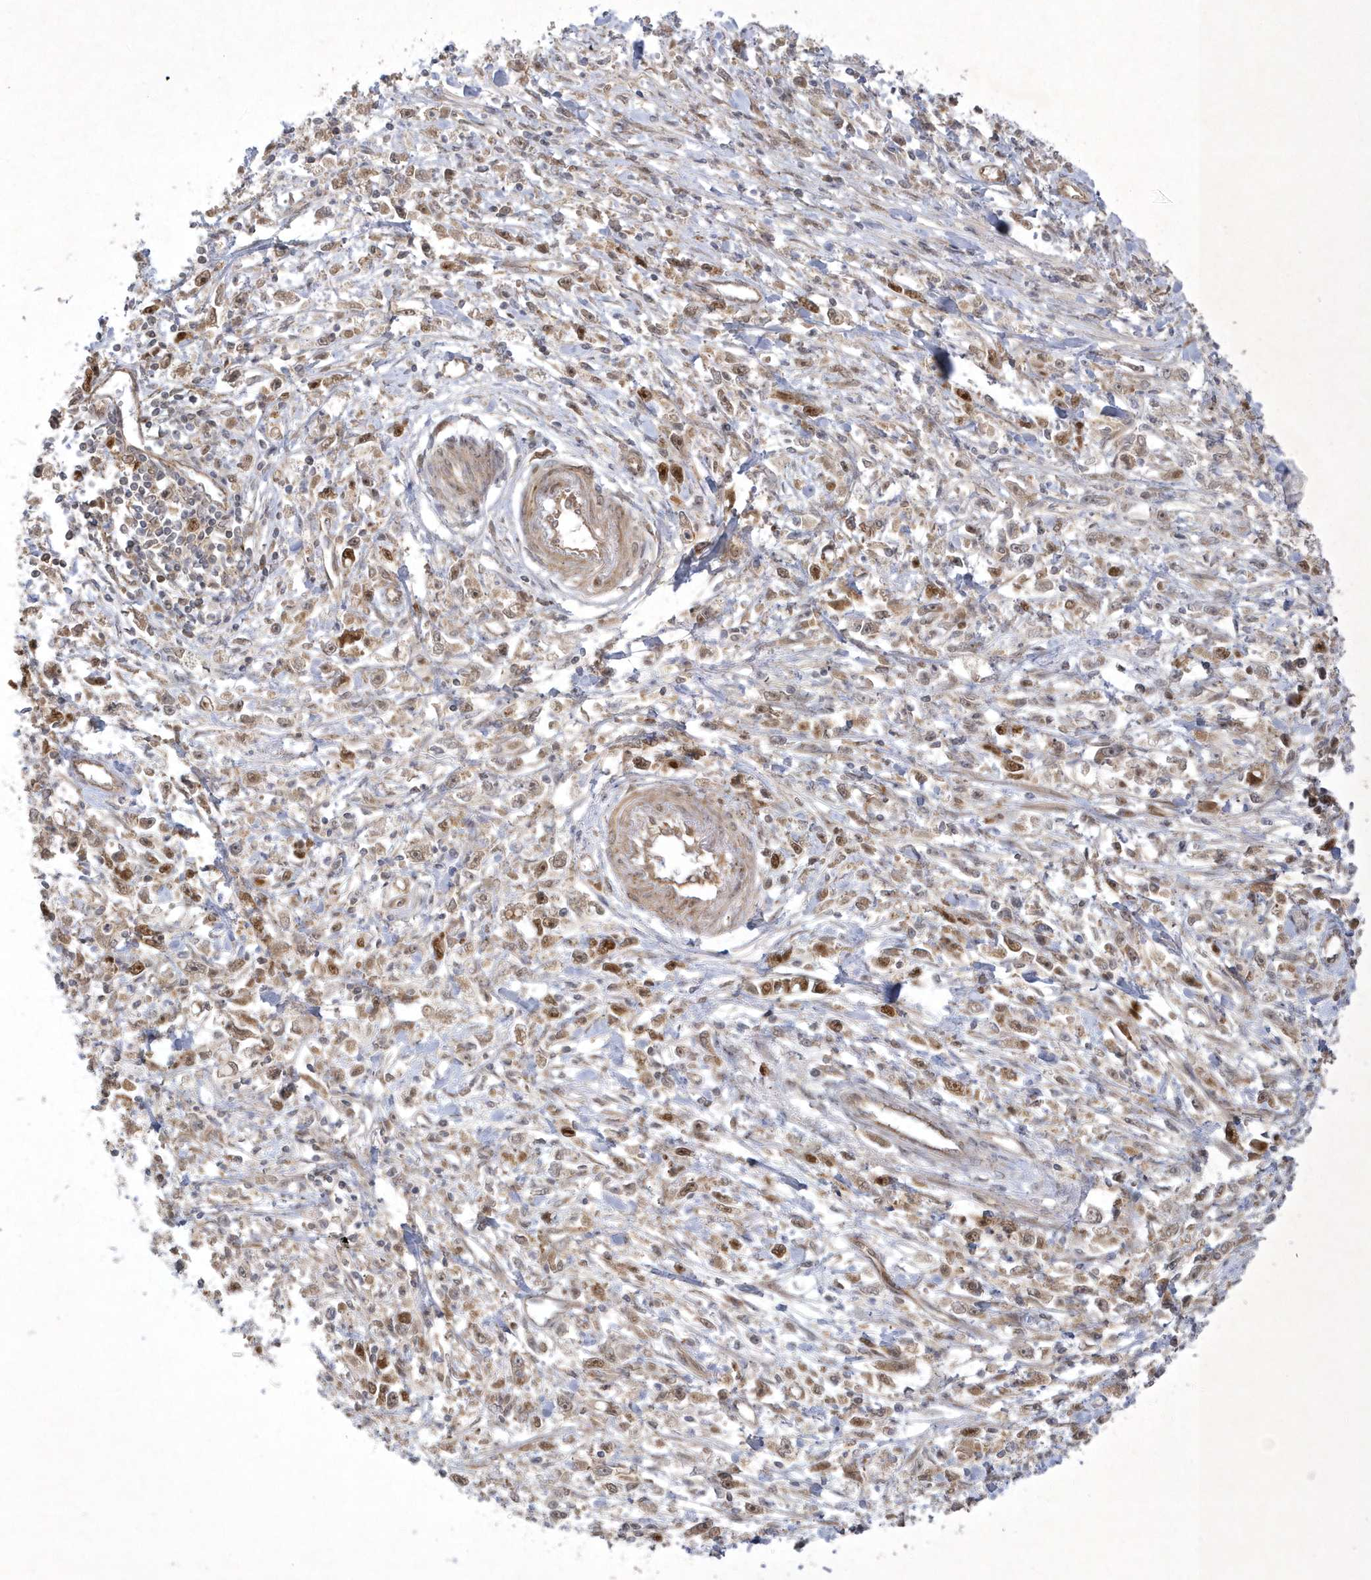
{"staining": {"intensity": "moderate", "quantity": "25%-75%", "location": "nuclear"}, "tissue": "stomach cancer", "cell_type": "Tumor cells", "image_type": "cancer", "snomed": [{"axis": "morphology", "description": "Adenocarcinoma, NOS"}, {"axis": "topography", "description": "Stomach"}], "caption": "Stomach adenocarcinoma tissue exhibits moderate nuclear expression in about 25%-75% of tumor cells", "gene": "NAF1", "patient": {"sex": "female", "age": 59}}